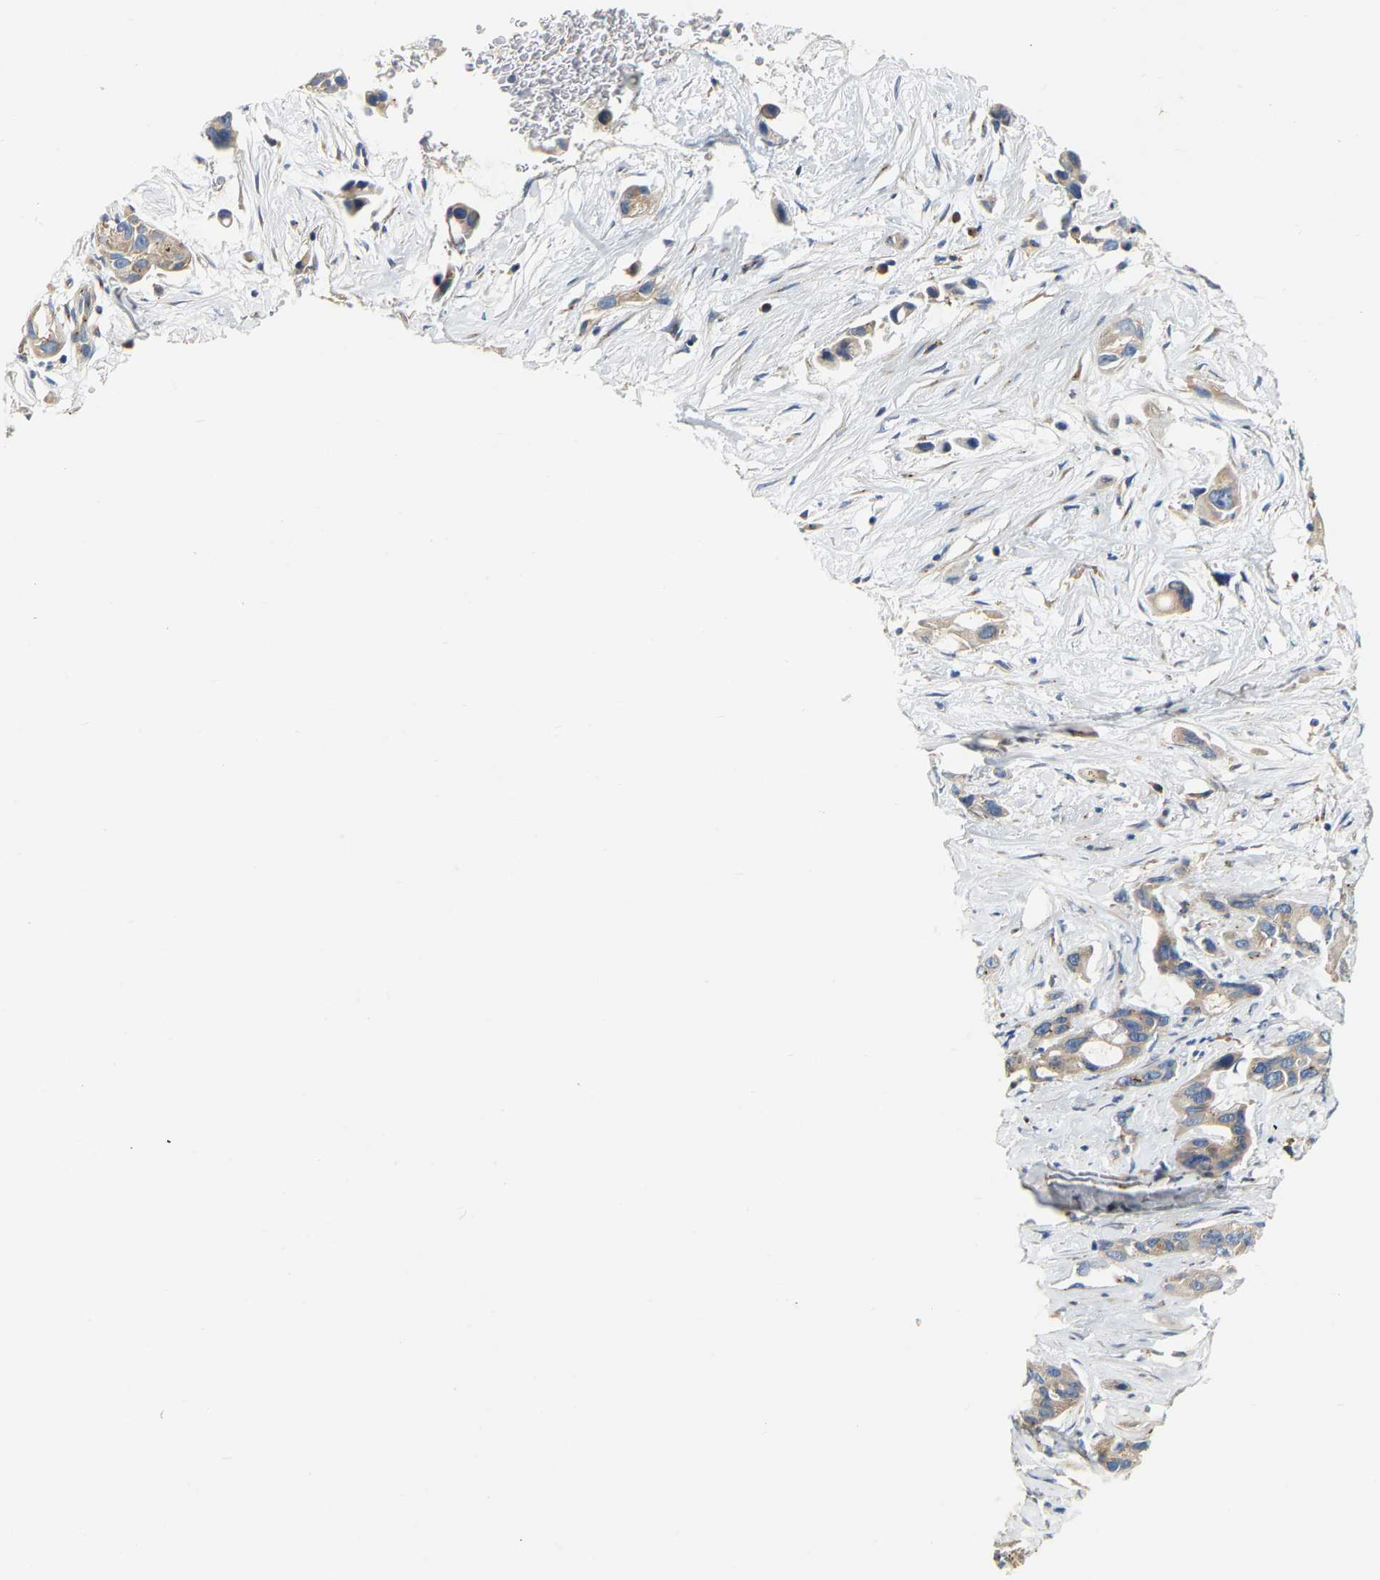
{"staining": {"intensity": "weak", "quantity": ">75%", "location": "cytoplasmic/membranous"}, "tissue": "pancreatic cancer", "cell_type": "Tumor cells", "image_type": "cancer", "snomed": [{"axis": "morphology", "description": "Adenocarcinoma, NOS"}, {"axis": "topography", "description": "Pancreas"}], "caption": "Immunohistochemistry image of pancreatic cancer stained for a protein (brown), which reveals low levels of weak cytoplasmic/membranous expression in approximately >75% of tumor cells.", "gene": "PCNT", "patient": {"sex": "male", "age": 53}}